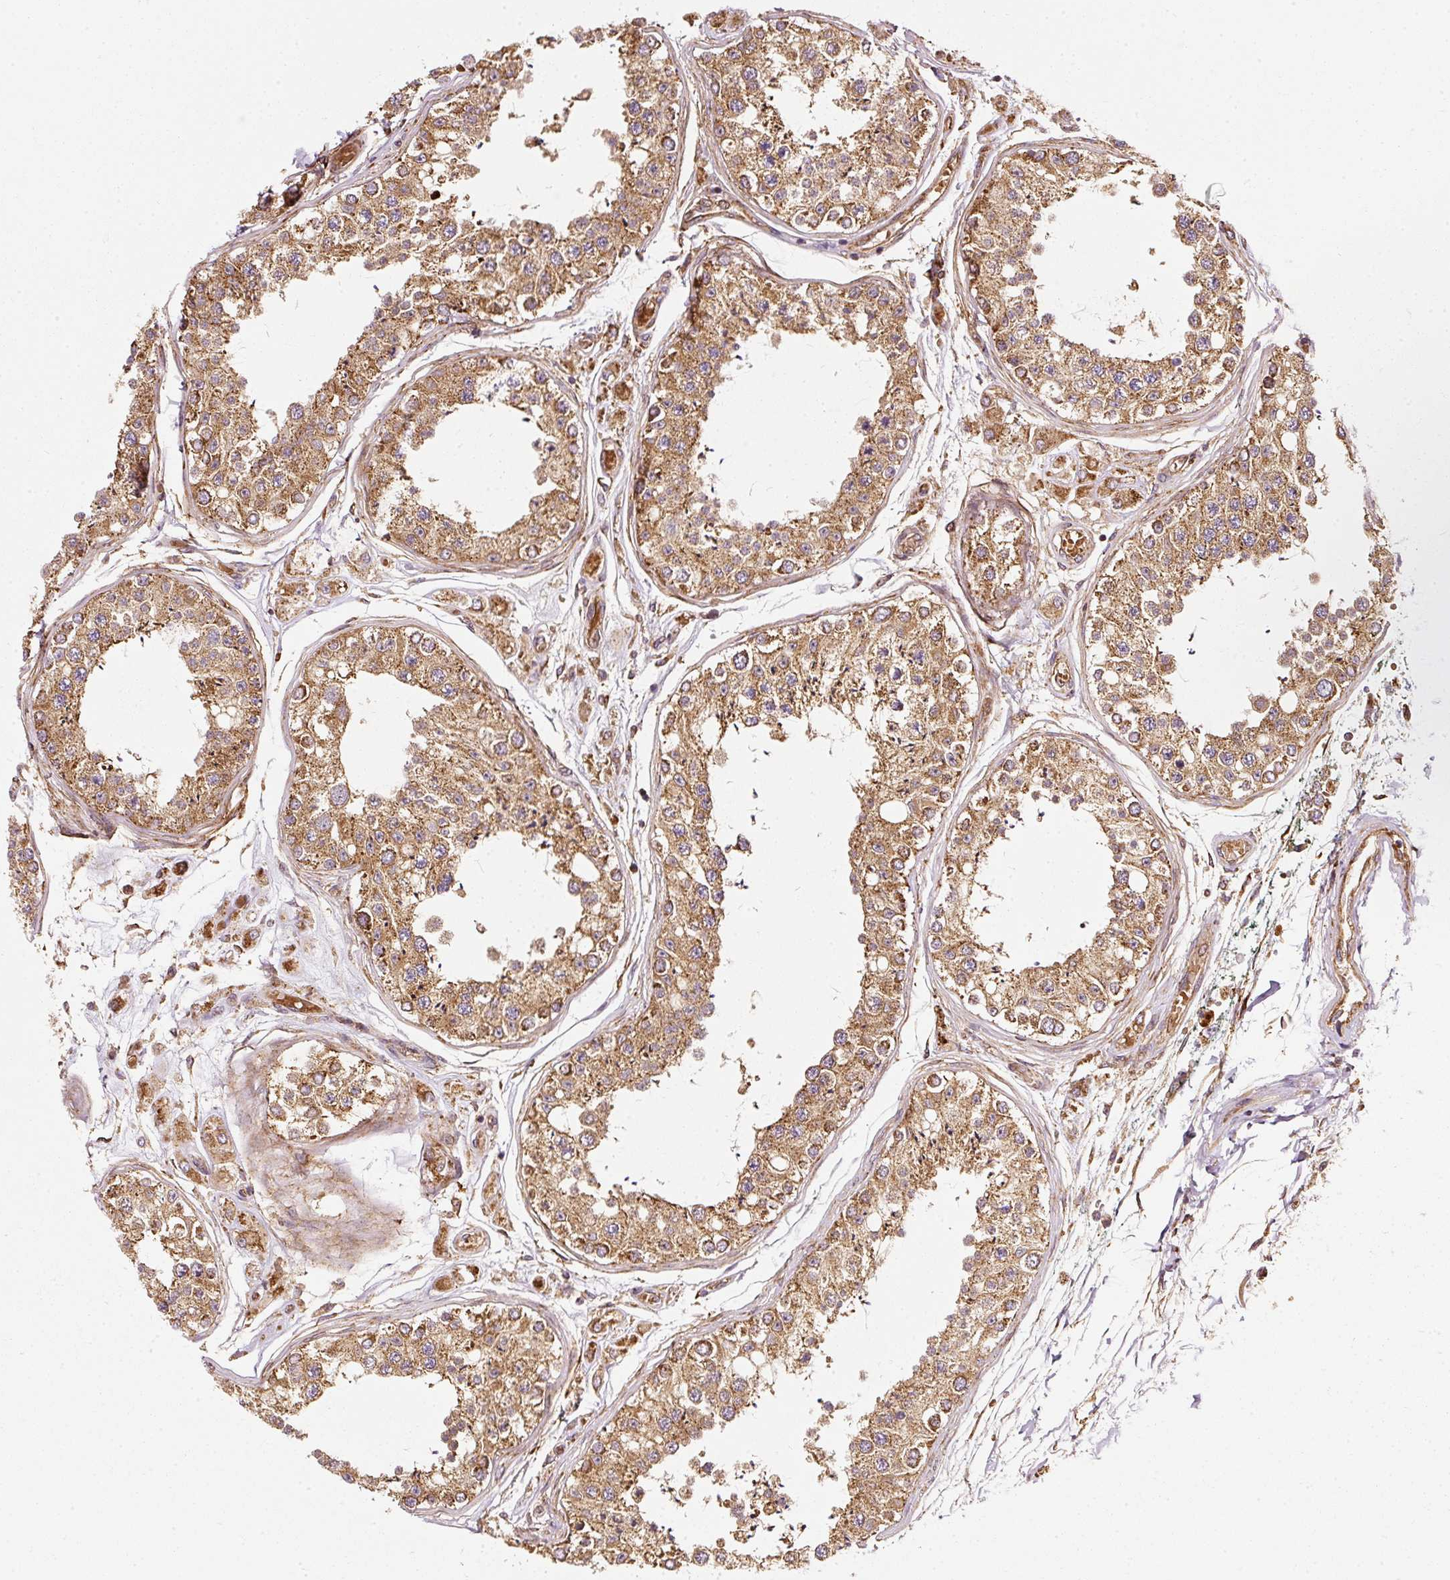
{"staining": {"intensity": "strong", "quantity": ">75%", "location": "cytoplasmic/membranous"}, "tissue": "testis", "cell_type": "Cells in seminiferous ducts", "image_type": "normal", "snomed": [{"axis": "morphology", "description": "Normal tissue, NOS"}, {"axis": "topography", "description": "Testis"}], "caption": "This image exhibits immunohistochemistry (IHC) staining of normal testis, with high strong cytoplasmic/membranous staining in approximately >75% of cells in seminiferous ducts.", "gene": "ISCU", "patient": {"sex": "male", "age": 25}}